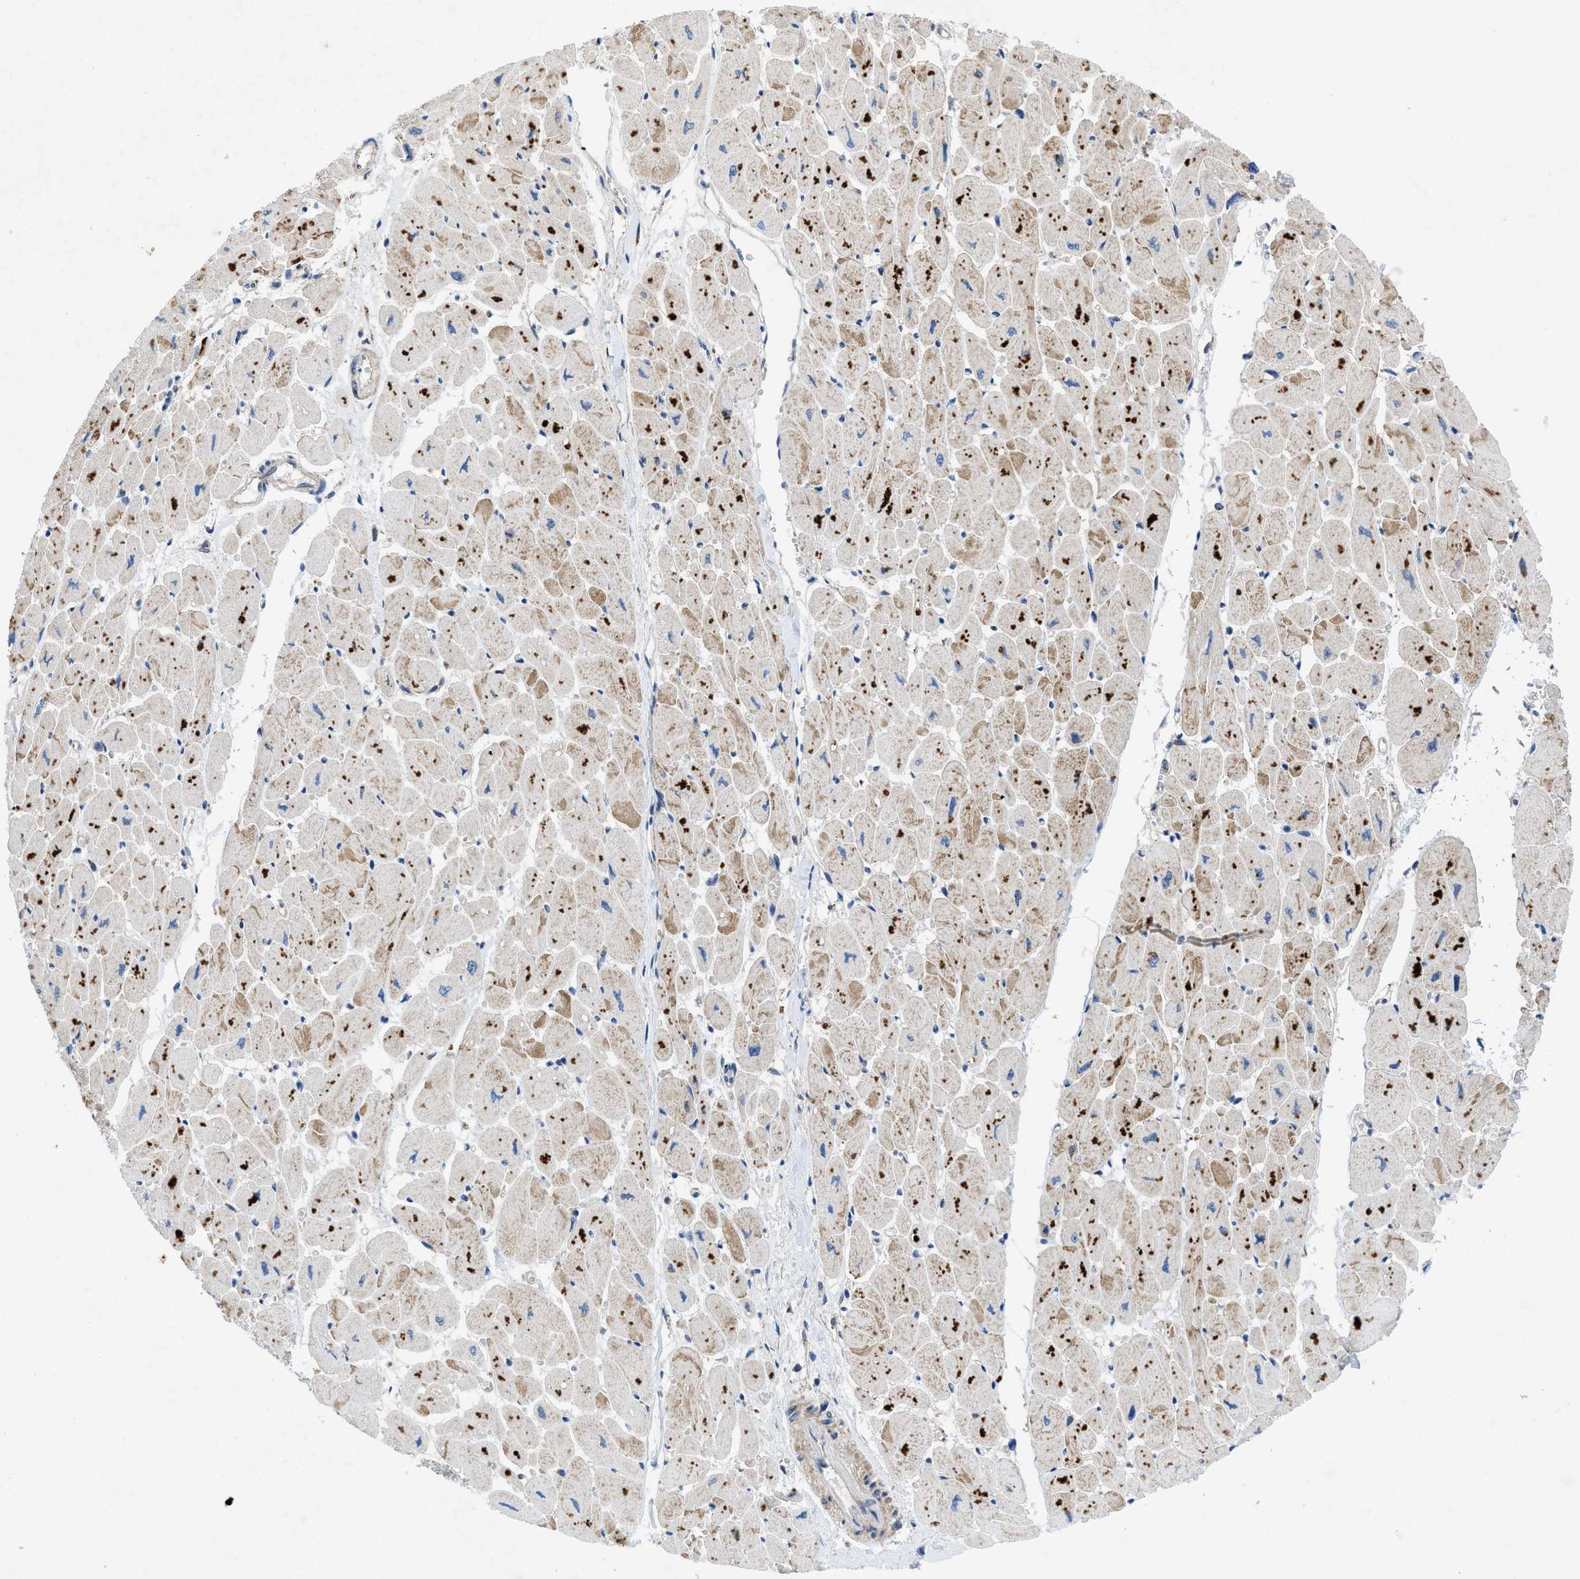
{"staining": {"intensity": "moderate", "quantity": "25%-75%", "location": "cytoplasmic/membranous"}, "tissue": "heart muscle", "cell_type": "Cardiomyocytes", "image_type": "normal", "snomed": [{"axis": "morphology", "description": "Normal tissue, NOS"}, {"axis": "topography", "description": "Heart"}], "caption": "Immunohistochemical staining of normal heart muscle displays 25%-75% levels of moderate cytoplasmic/membranous protein staining in about 25%-75% of cardiomyocytes. (Stains: DAB in brown, nuclei in blue, Microscopy: brightfield microscopy at high magnification).", "gene": "PANX1", "patient": {"sex": "female", "age": 54}}